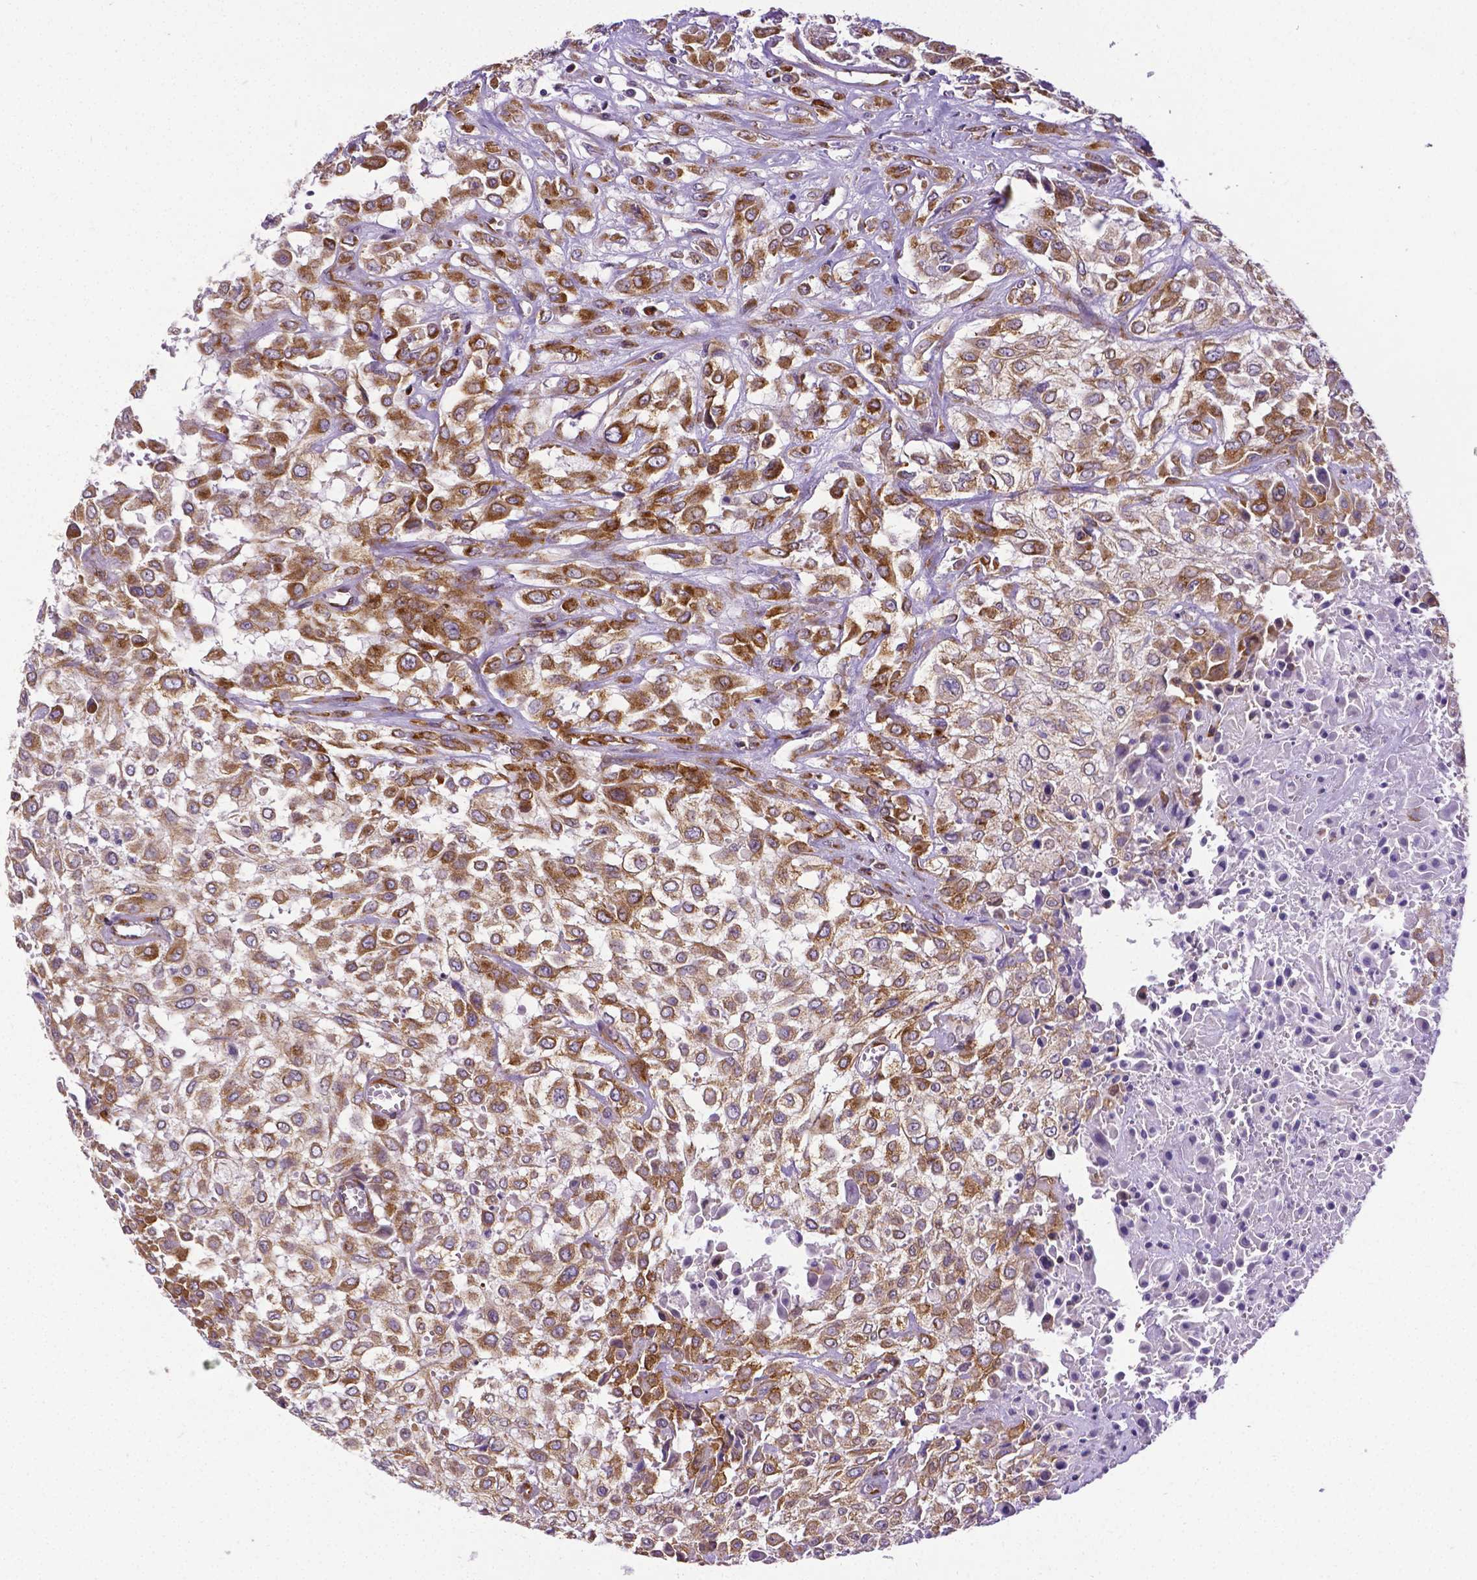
{"staining": {"intensity": "moderate", "quantity": ">75%", "location": "cytoplasmic/membranous"}, "tissue": "urothelial cancer", "cell_type": "Tumor cells", "image_type": "cancer", "snomed": [{"axis": "morphology", "description": "Urothelial carcinoma, High grade"}, {"axis": "topography", "description": "Urinary bladder"}], "caption": "Immunohistochemistry (IHC) of human urothelial carcinoma (high-grade) exhibits medium levels of moderate cytoplasmic/membranous staining in about >75% of tumor cells. The staining was performed using DAB to visualize the protein expression in brown, while the nuclei were stained in blue with hematoxylin (Magnification: 20x).", "gene": "MTDH", "patient": {"sex": "male", "age": 57}}